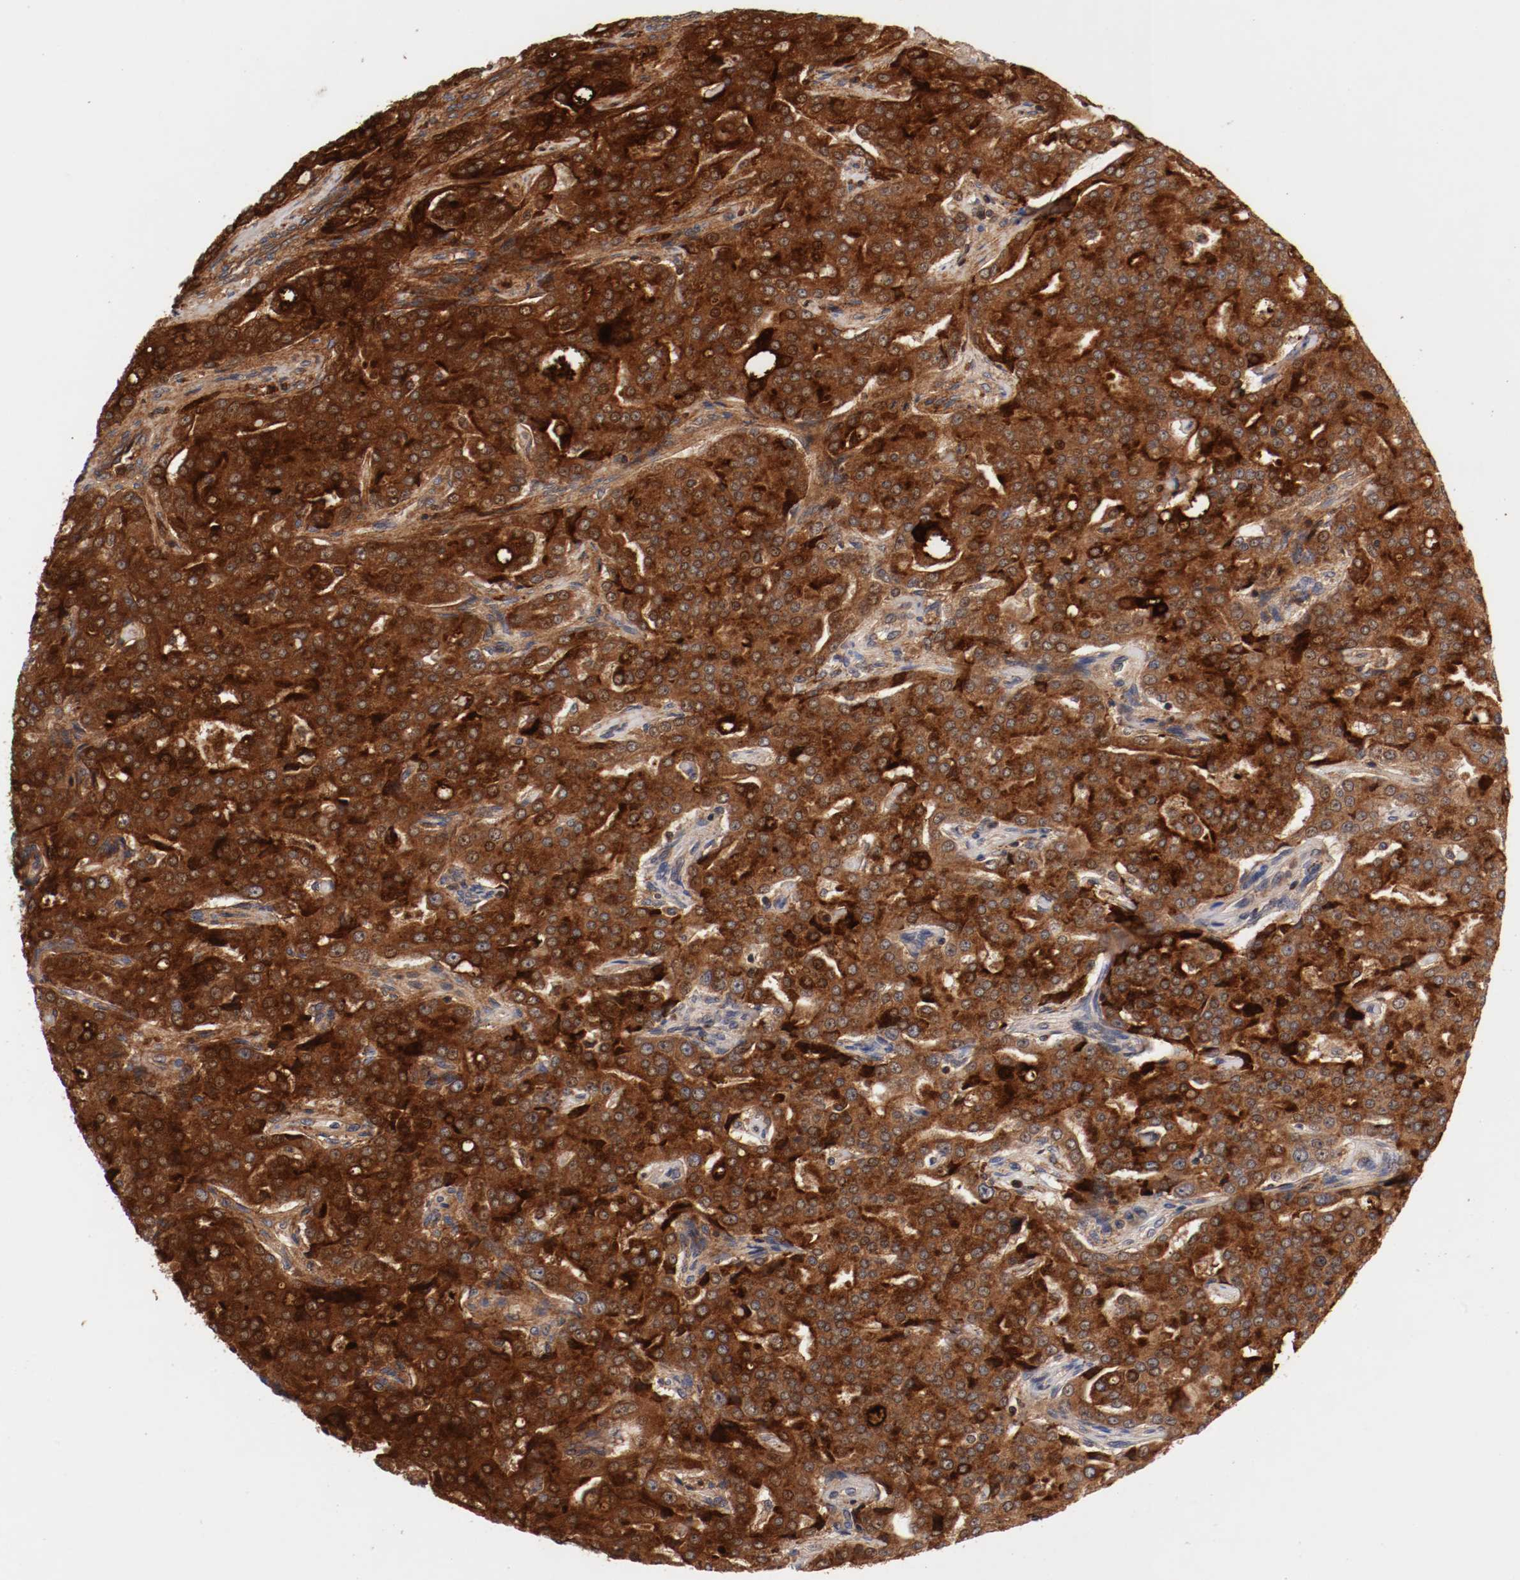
{"staining": {"intensity": "strong", "quantity": ">75%", "location": "cytoplasmic/membranous"}, "tissue": "prostate cancer", "cell_type": "Tumor cells", "image_type": "cancer", "snomed": [{"axis": "morphology", "description": "Adenocarcinoma, High grade"}, {"axis": "topography", "description": "Prostate"}], "caption": "Prostate cancer (high-grade adenocarcinoma) stained with DAB immunohistochemistry demonstrates high levels of strong cytoplasmic/membranous staining in about >75% of tumor cells. Ihc stains the protein of interest in brown and the nuclei are stained blue.", "gene": "GUF1", "patient": {"sex": "male", "age": 72}}